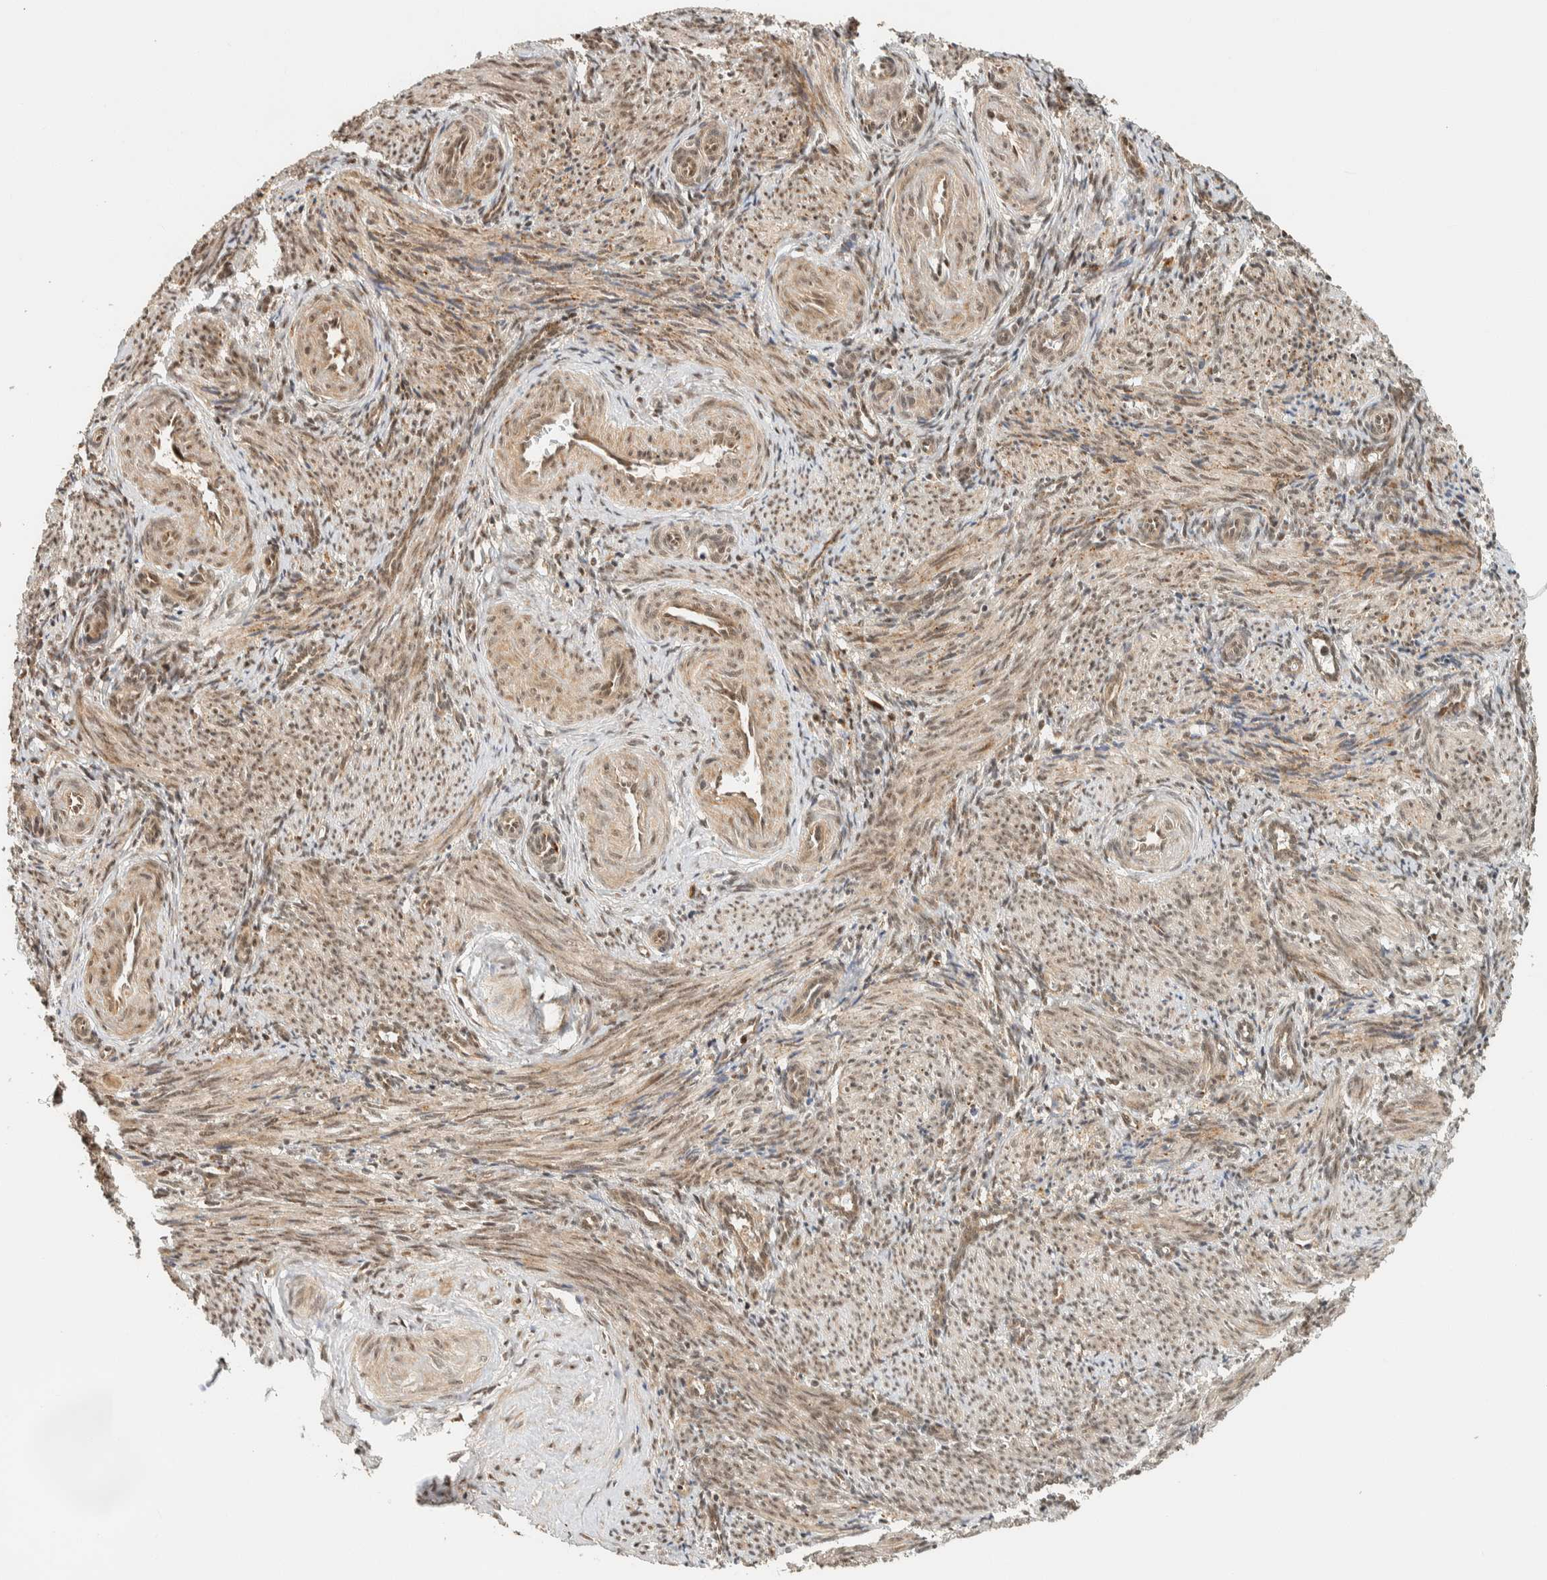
{"staining": {"intensity": "strong", "quantity": ">75%", "location": "cytoplasmic/membranous,nuclear"}, "tissue": "smooth muscle", "cell_type": "Smooth muscle cells", "image_type": "normal", "snomed": [{"axis": "morphology", "description": "Normal tissue, NOS"}, {"axis": "topography", "description": "Endometrium"}], "caption": "DAB (3,3'-diaminobenzidine) immunohistochemical staining of unremarkable human smooth muscle displays strong cytoplasmic/membranous,nuclear protein expression in approximately >75% of smooth muscle cells. (Stains: DAB (3,3'-diaminobenzidine) in brown, nuclei in blue, Microscopy: brightfield microscopy at high magnification).", "gene": "SIK1", "patient": {"sex": "female", "age": 33}}